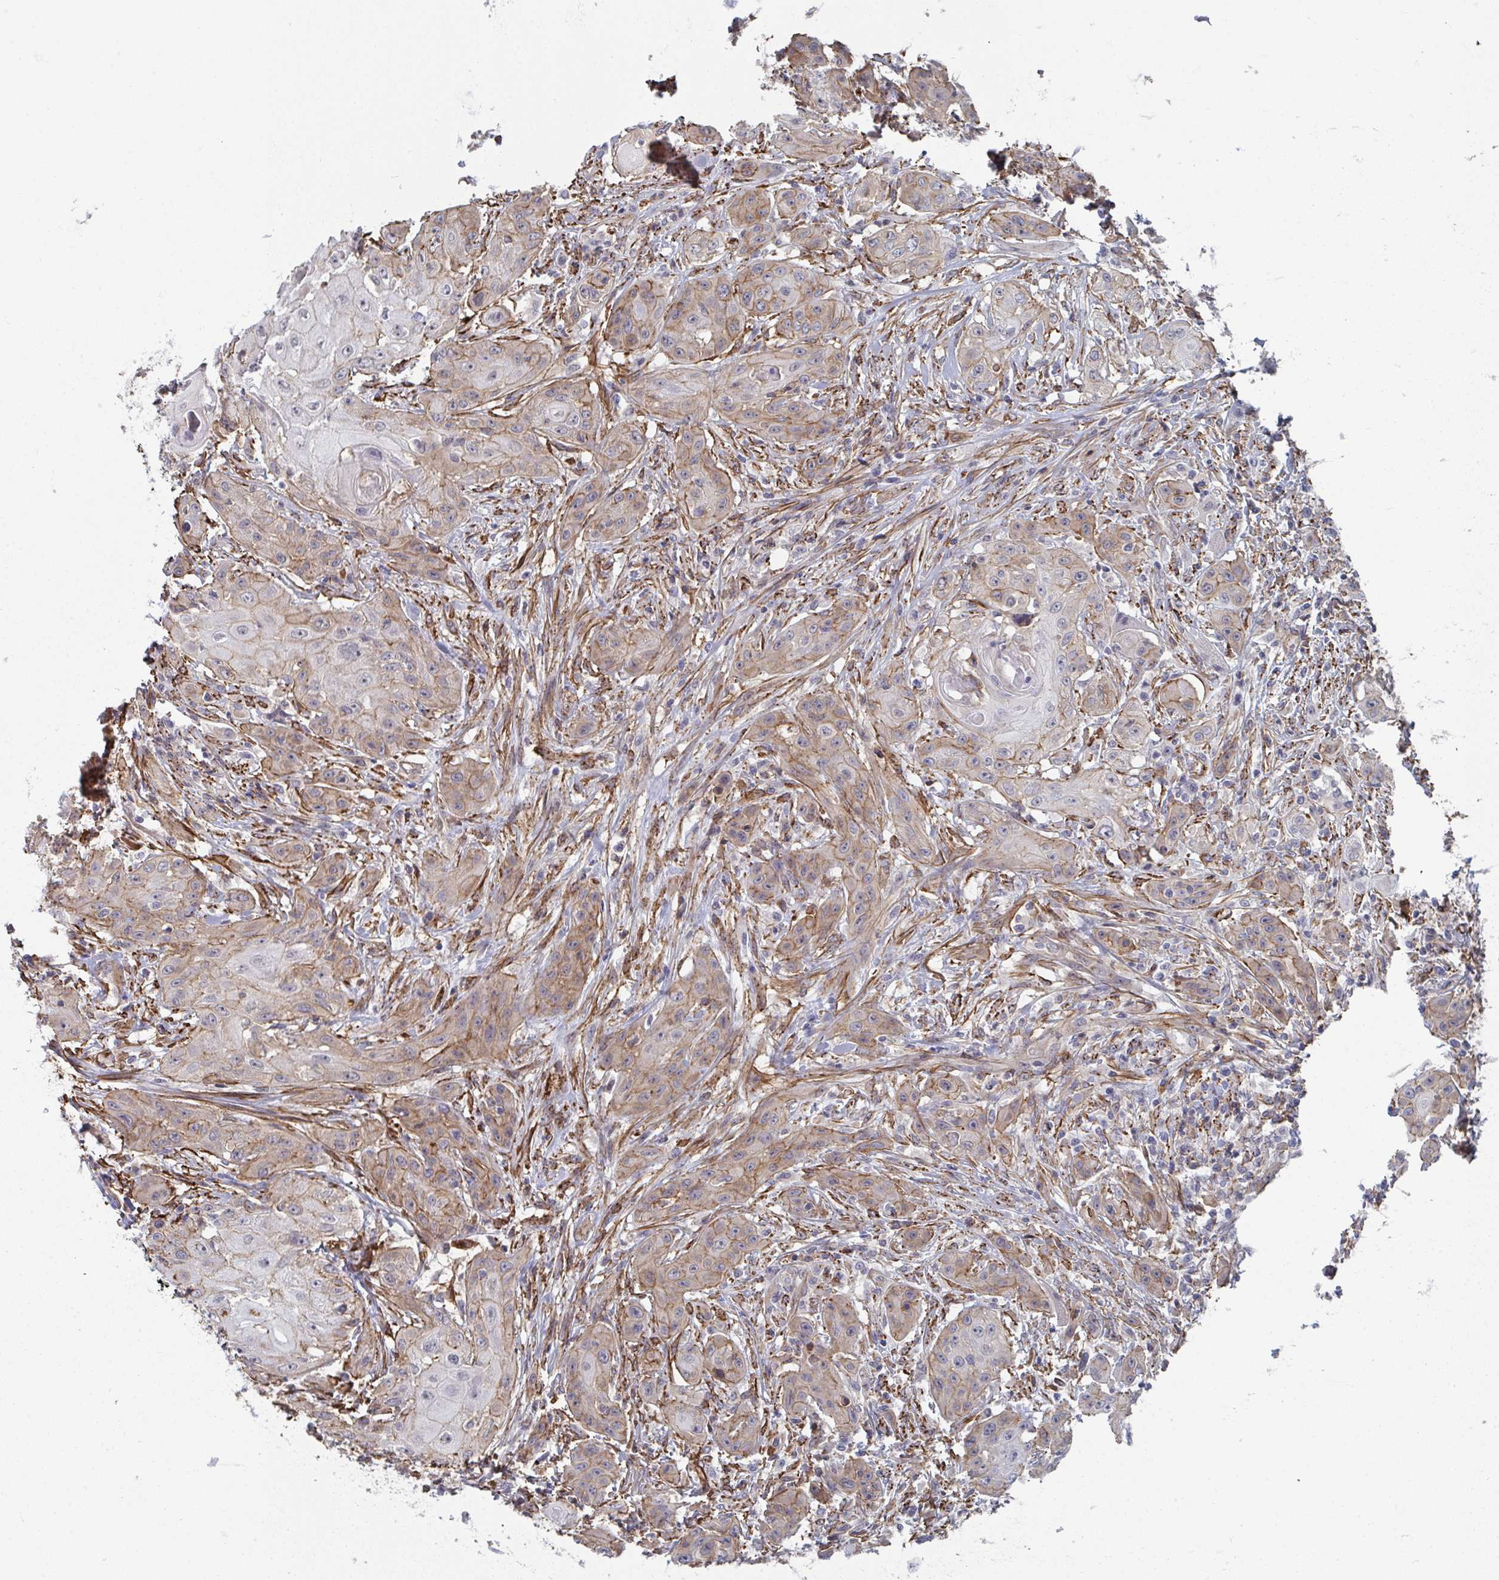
{"staining": {"intensity": "weak", "quantity": "25%-75%", "location": "cytoplasmic/membranous"}, "tissue": "head and neck cancer", "cell_type": "Tumor cells", "image_type": "cancer", "snomed": [{"axis": "morphology", "description": "Squamous cell carcinoma, NOS"}, {"axis": "topography", "description": "Oral tissue"}, {"axis": "topography", "description": "Head-Neck"}, {"axis": "topography", "description": "Neck, NOS"}], "caption": "IHC histopathology image of head and neck cancer (squamous cell carcinoma) stained for a protein (brown), which reveals low levels of weak cytoplasmic/membranous expression in about 25%-75% of tumor cells.", "gene": "NEURL4", "patient": {"sex": "female", "age": 55}}